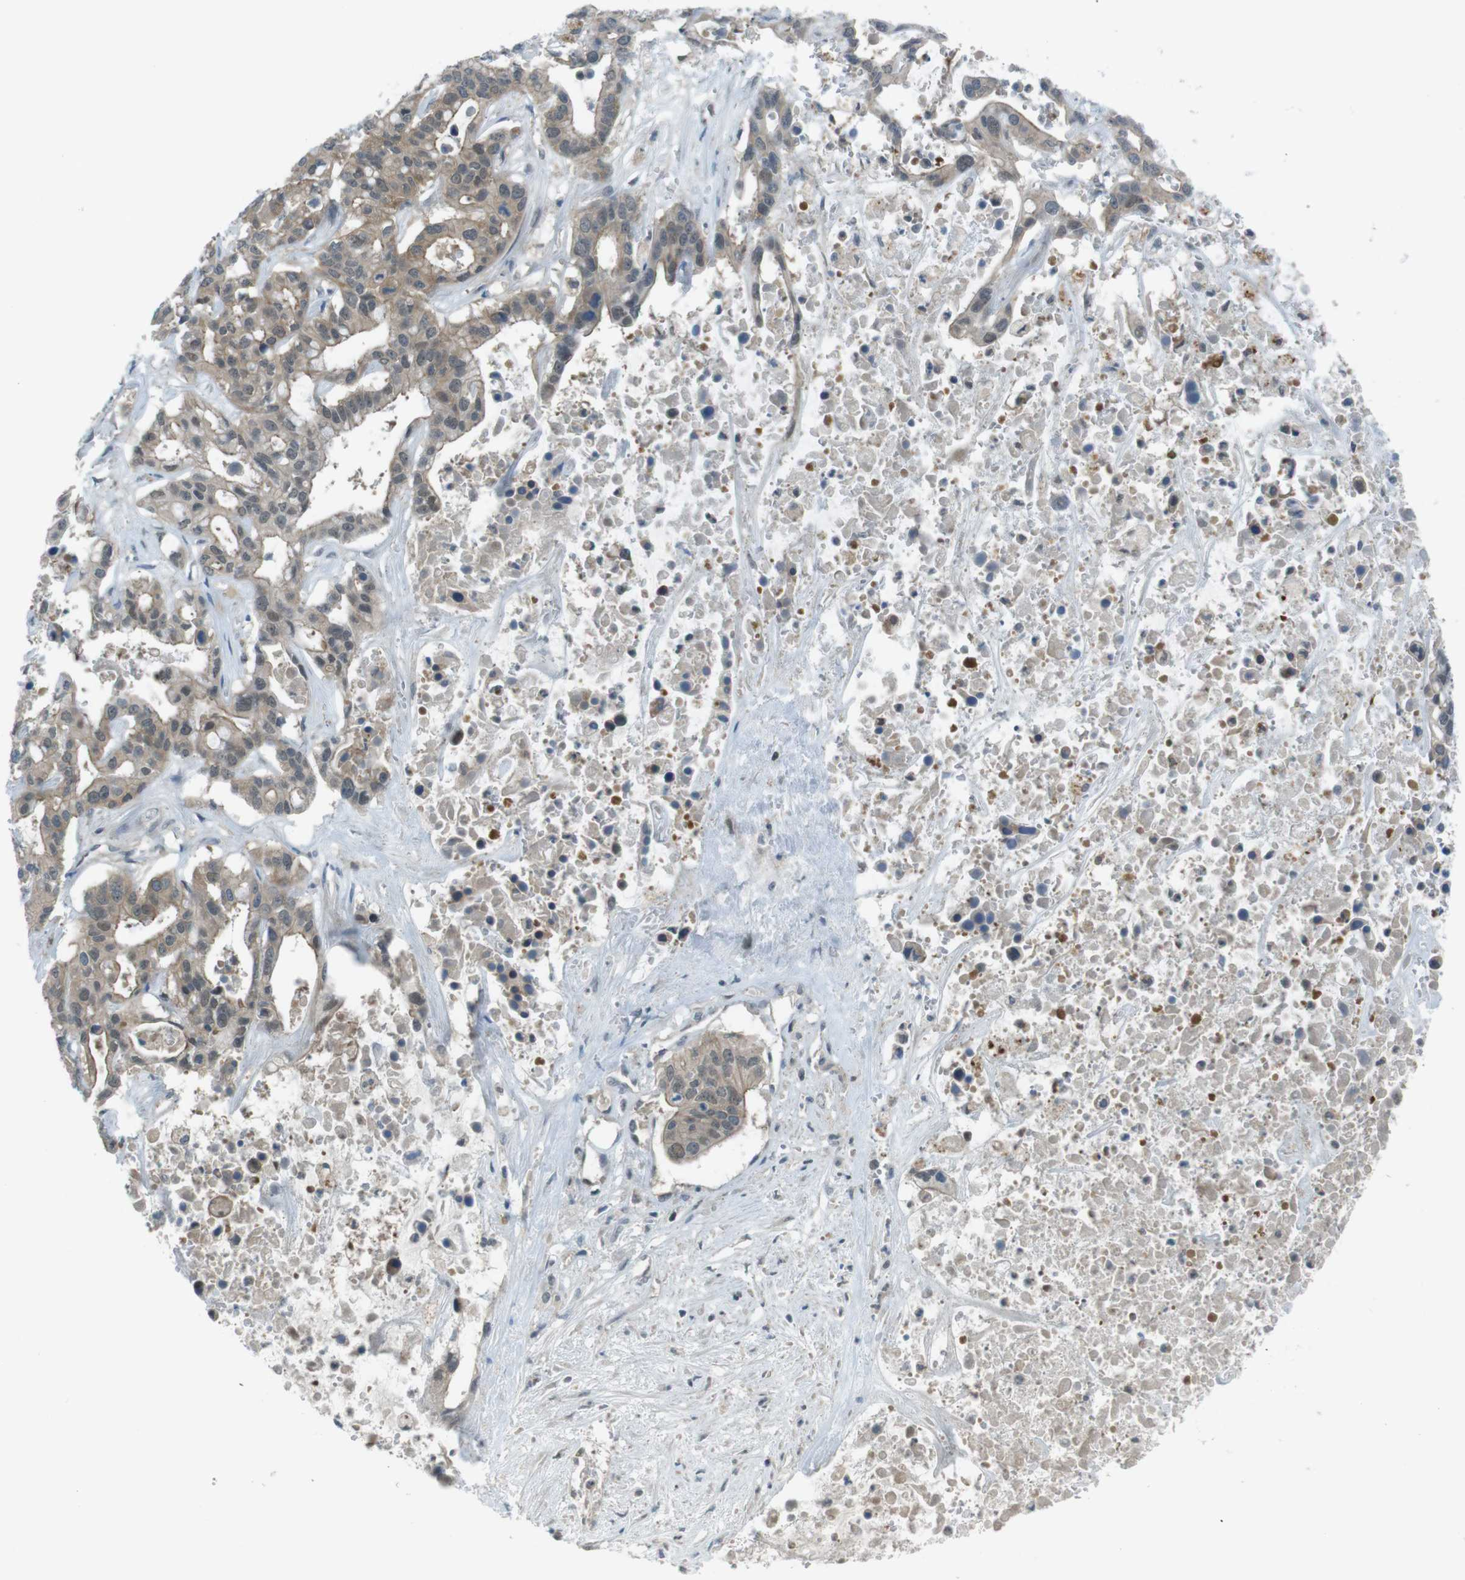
{"staining": {"intensity": "weak", "quantity": ">75%", "location": "cytoplasmic/membranous"}, "tissue": "liver cancer", "cell_type": "Tumor cells", "image_type": "cancer", "snomed": [{"axis": "morphology", "description": "Cholangiocarcinoma"}, {"axis": "topography", "description": "Liver"}], "caption": "A brown stain labels weak cytoplasmic/membranous staining of a protein in liver cancer tumor cells.", "gene": "ZDHHC20", "patient": {"sex": "female", "age": 65}}